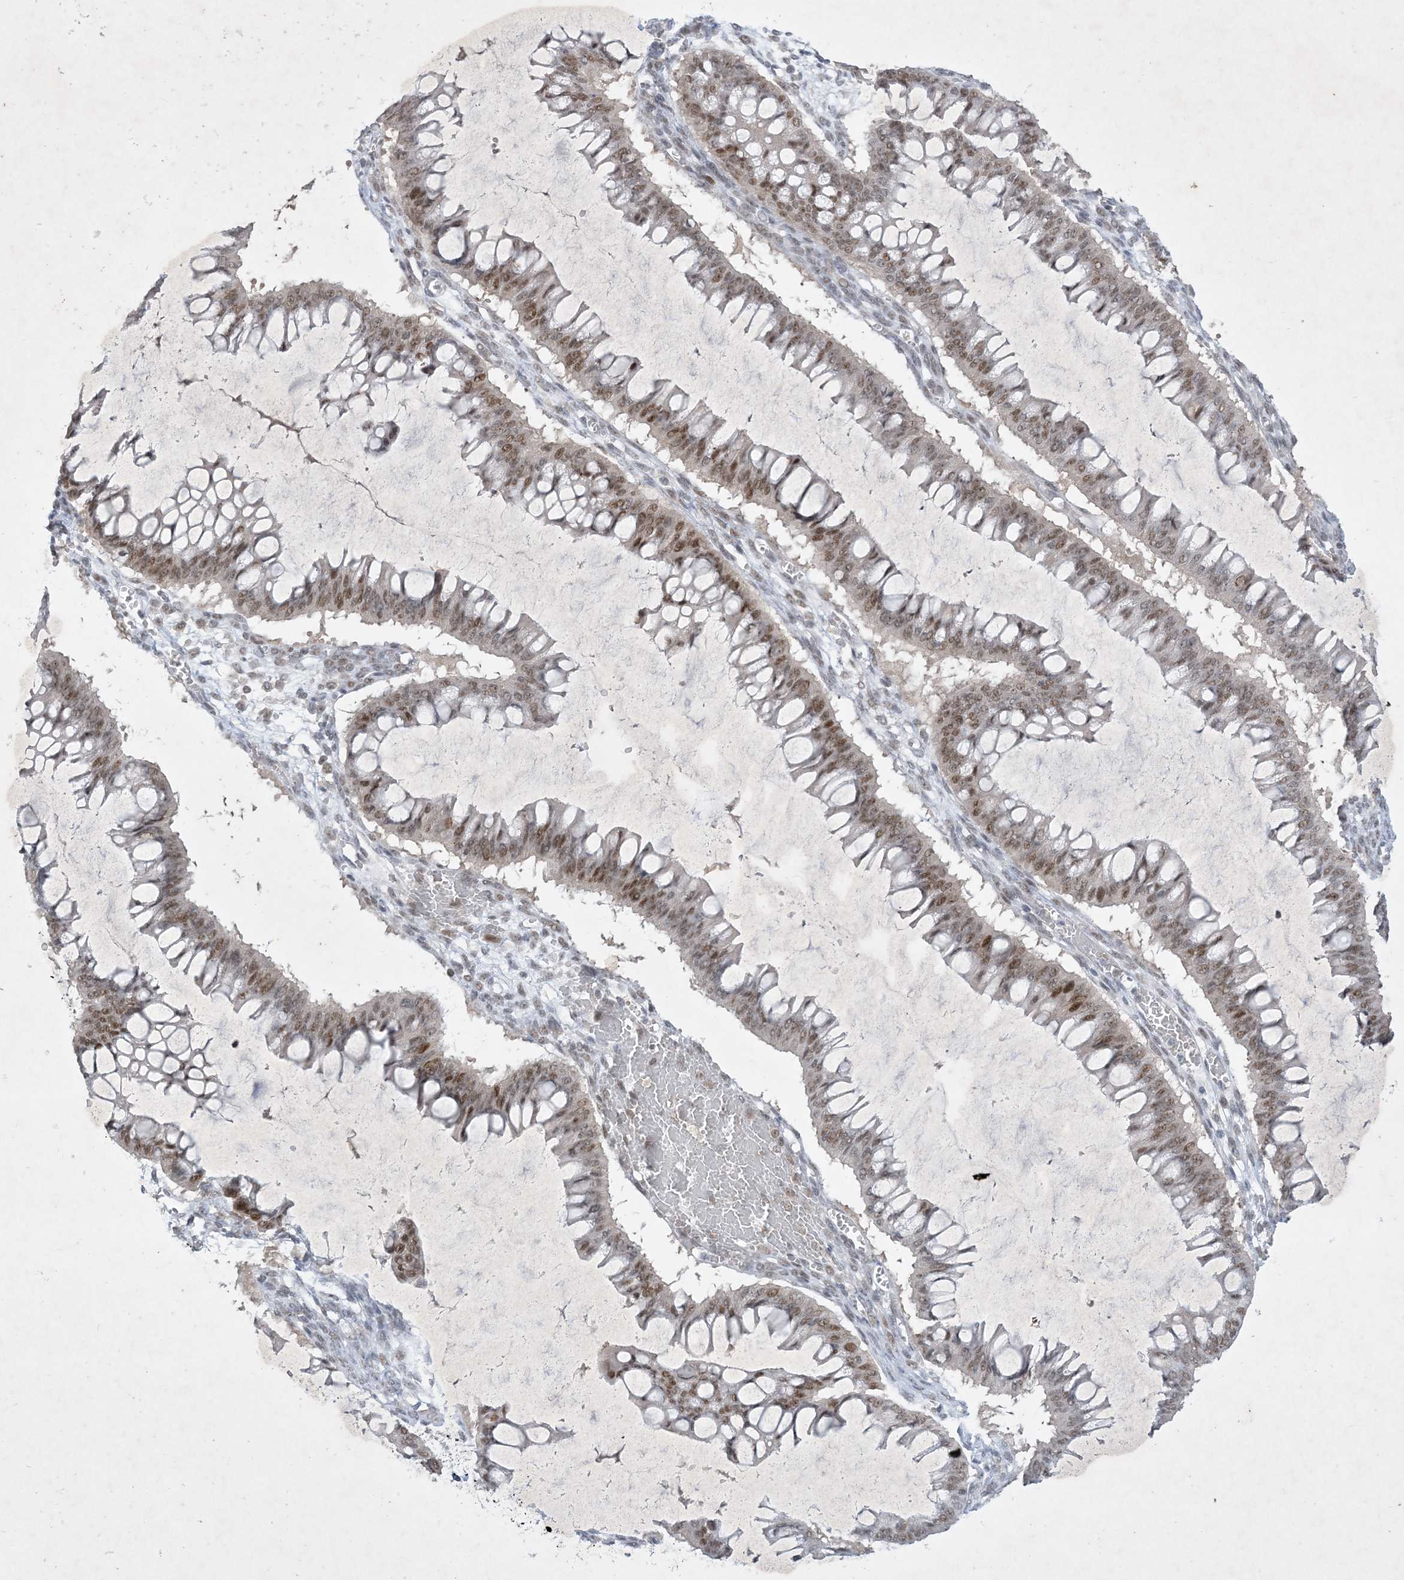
{"staining": {"intensity": "moderate", "quantity": ">75%", "location": "nuclear"}, "tissue": "ovarian cancer", "cell_type": "Tumor cells", "image_type": "cancer", "snomed": [{"axis": "morphology", "description": "Cystadenocarcinoma, mucinous, NOS"}, {"axis": "topography", "description": "Ovary"}], "caption": "IHC of ovarian cancer exhibits medium levels of moderate nuclear expression in about >75% of tumor cells.", "gene": "ZNF674", "patient": {"sex": "female", "age": 73}}